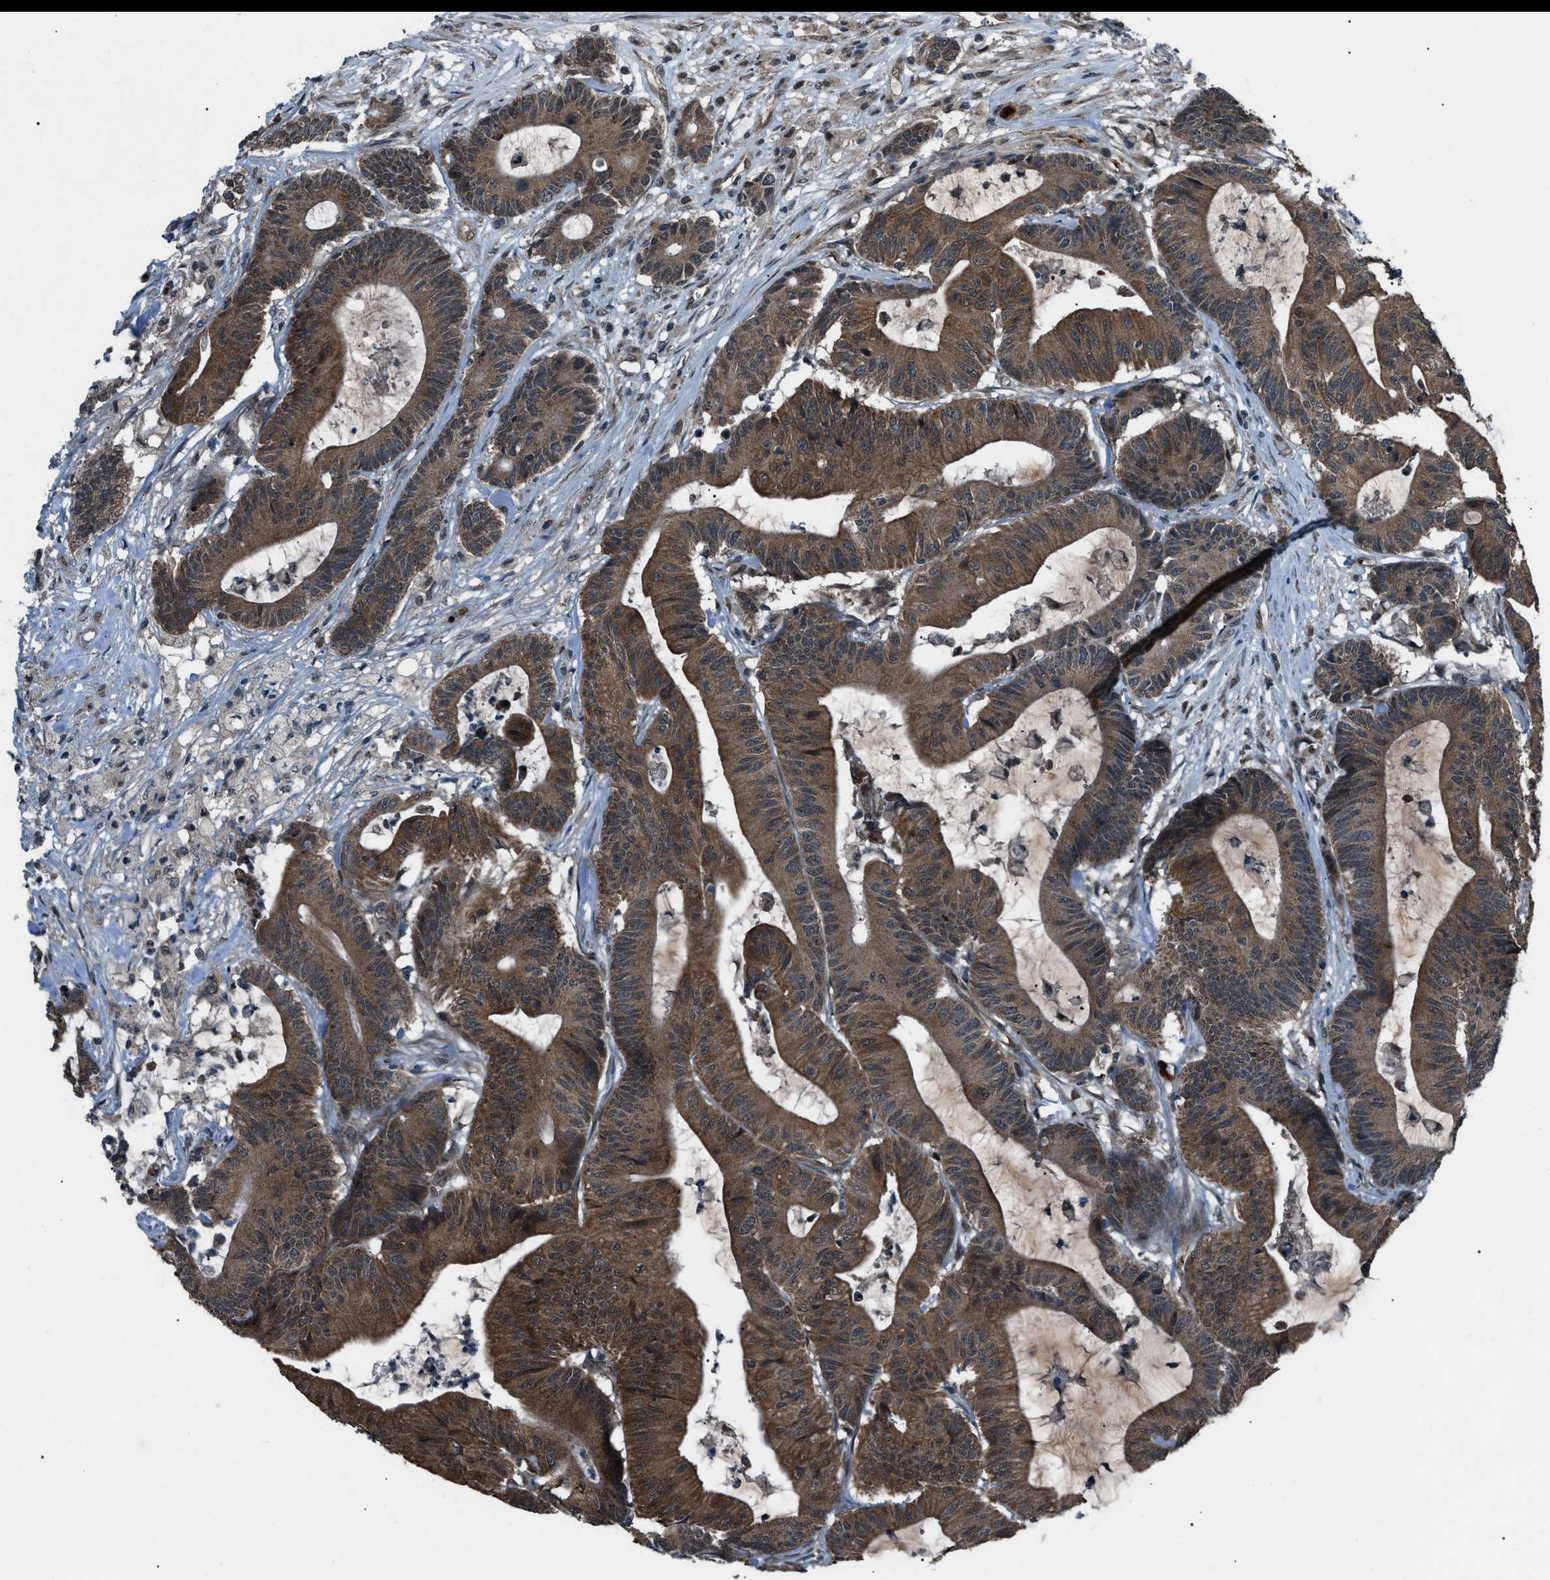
{"staining": {"intensity": "moderate", "quantity": ">75%", "location": "cytoplasmic/membranous"}, "tissue": "colorectal cancer", "cell_type": "Tumor cells", "image_type": "cancer", "snomed": [{"axis": "morphology", "description": "Adenocarcinoma, NOS"}, {"axis": "topography", "description": "Colon"}], "caption": "Immunohistochemistry (IHC) of colorectal cancer displays medium levels of moderate cytoplasmic/membranous staining in about >75% of tumor cells.", "gene": "ZFAND2A", "patient": {"sex": "female", "age": 84}}